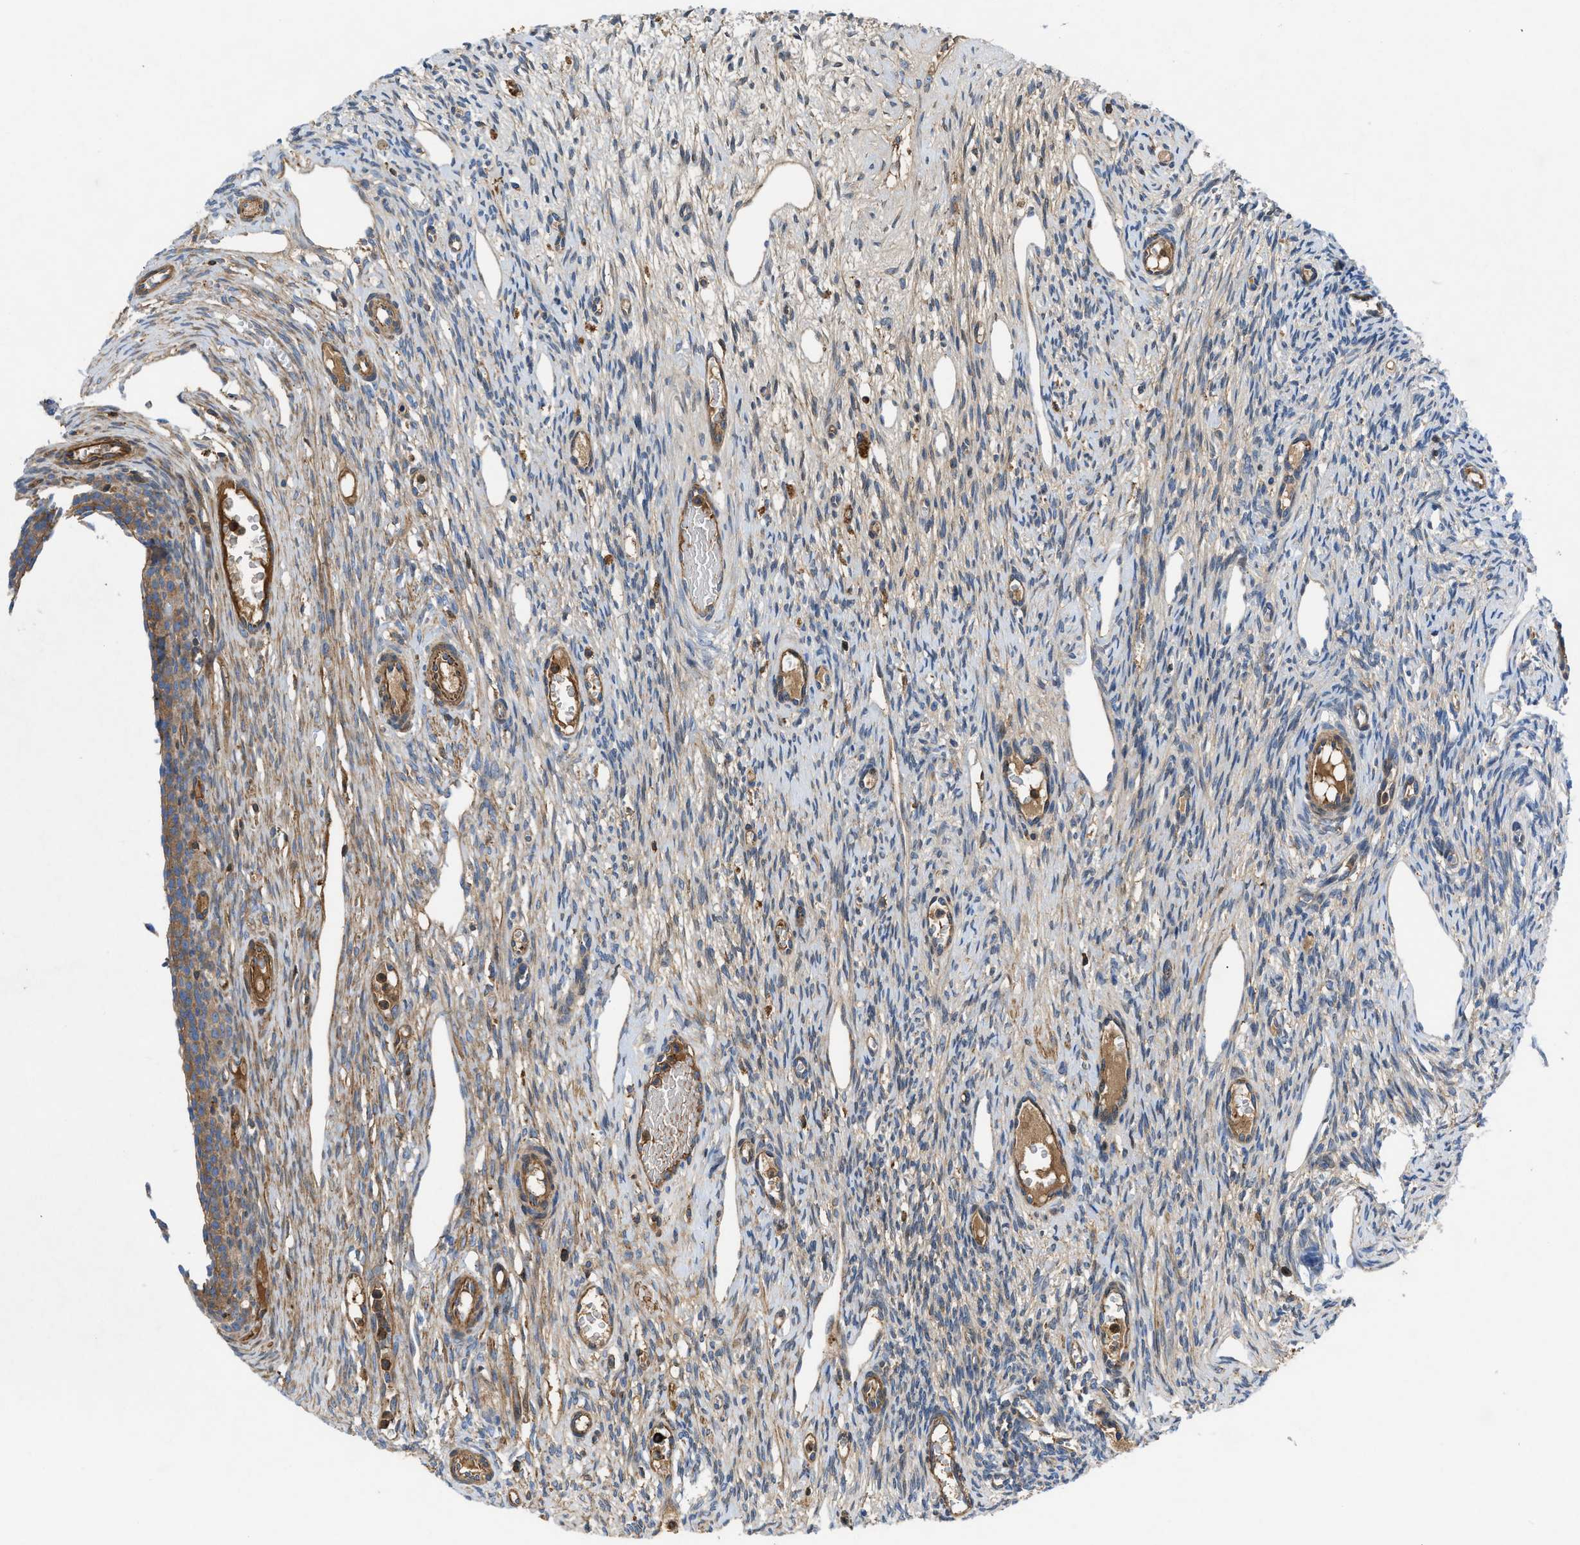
{"staining": {"intensity": "weak", "quantity": "<25%", "location": "cytoplasmic/membranous"}, "tissue": "ovary", "cell_type": "Follicle cells", "image_type": "normal", "snomed": [{"axis": "morphology", "description": "Normal tissue, NOS"}, {"axis": "topography", "description": "Ovary"}], "caption": "Follicle cells show no significant staining in normal ovary. (DAB immunohistochemistry, high magnification).", "gene": "ATP6V0D1", "patient": {"sex": "female", "age": 33}}